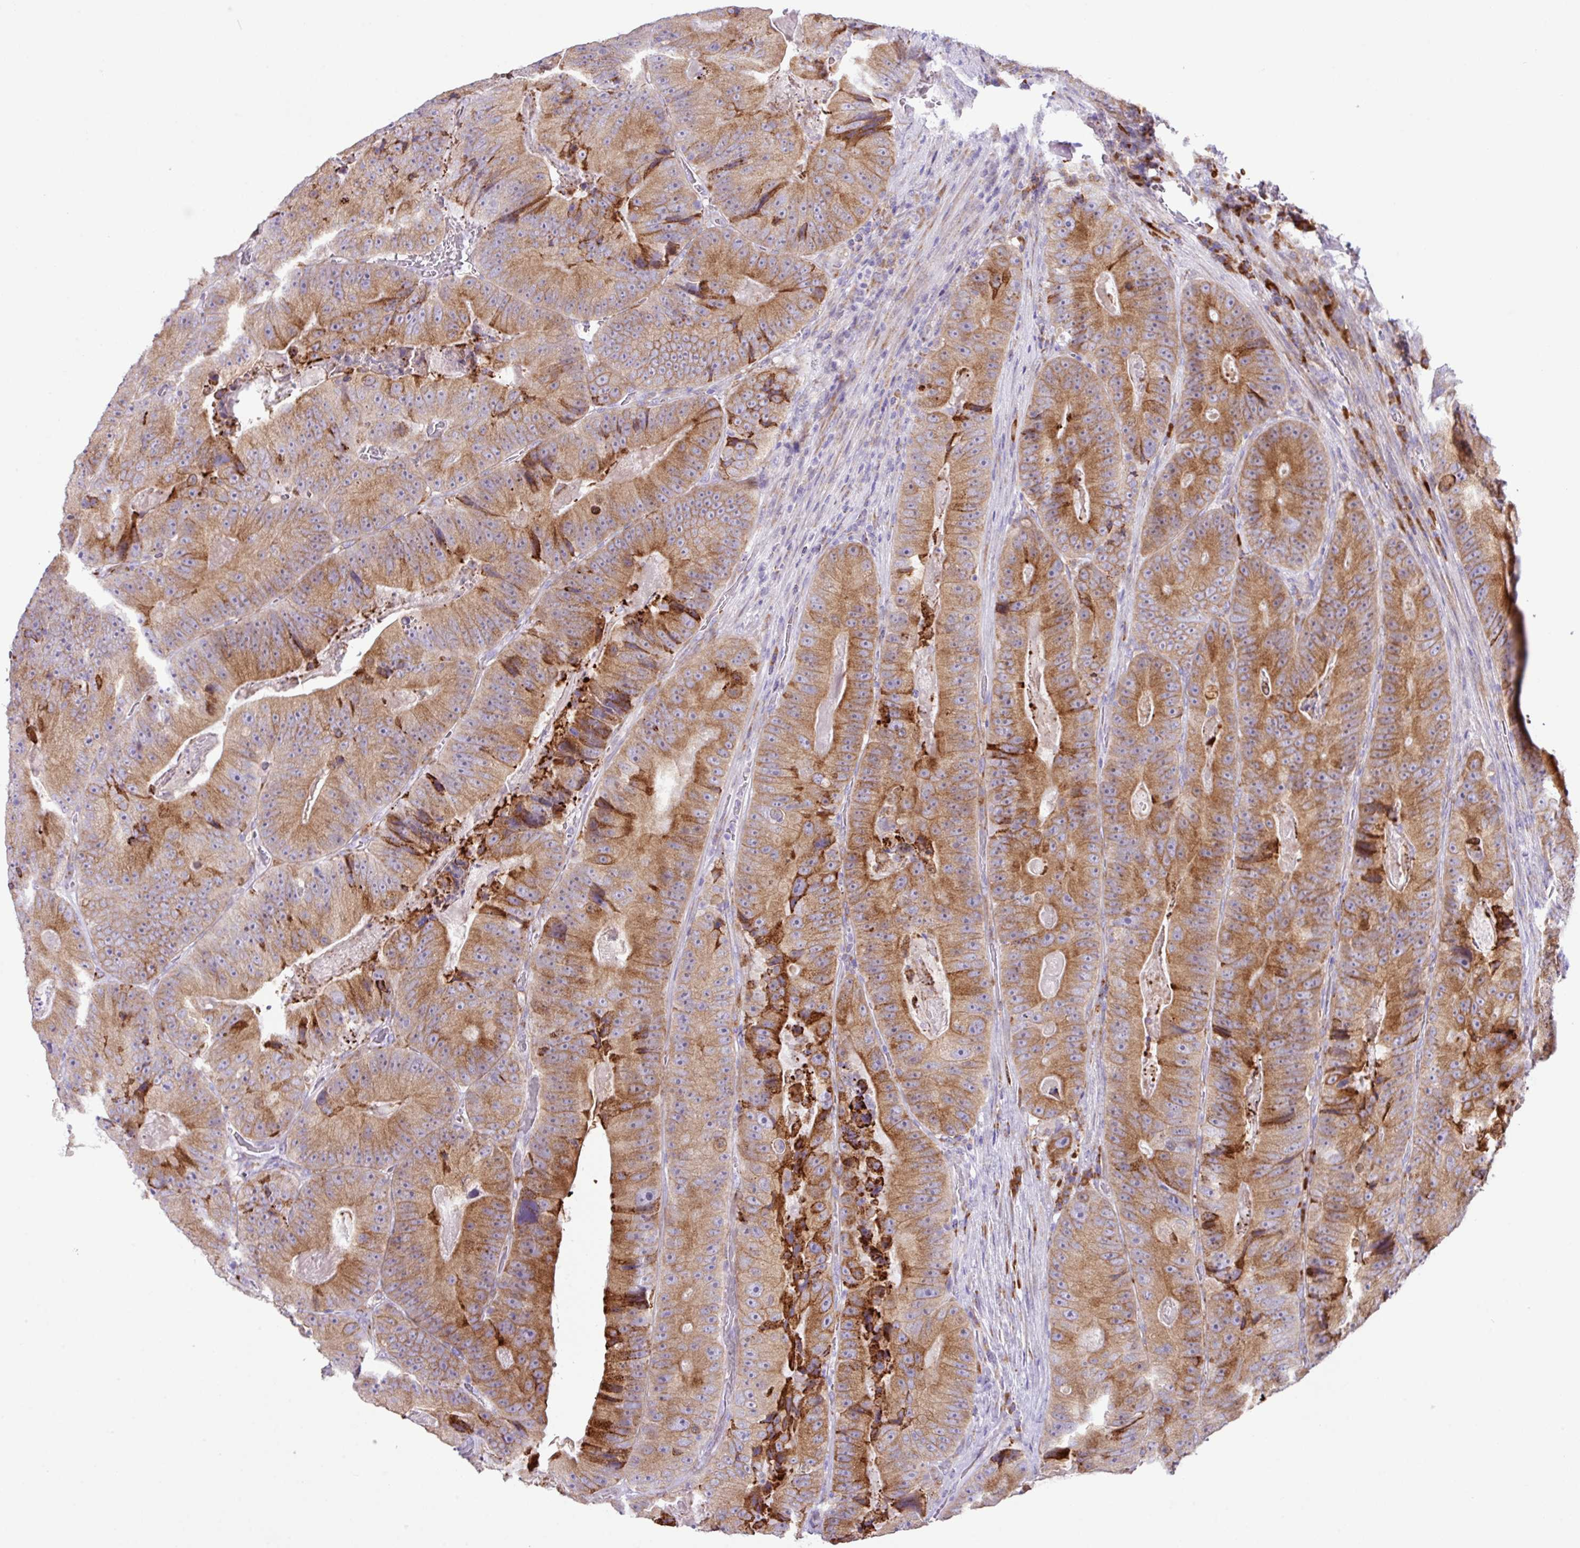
{"staining": {"intensity": "moderate", "quantity": ">75%", "location": "cytoplasmic/membranous"}, "tissue": "colorectal cancer", "cell_type": "Tumor cells", "image_type": "cancer", "snomed": [{"axis": "morphology", "description": "Adenocarcinoma, NOS"}, {"axis": "topography", "description": "Colon"}], "caption": "Colorectal adenocarcinoma tissue exhibits moderate cytoplasmic/membranous staining in approximately >75% of tumor cells, visualized by immunohistochemistry. (DAB (3,3'-diaminobenzidine) IHC with brightfield microscopy, high magnification).", "gene": "RGS21", "patient": {"sex": "female", "age": 86}}